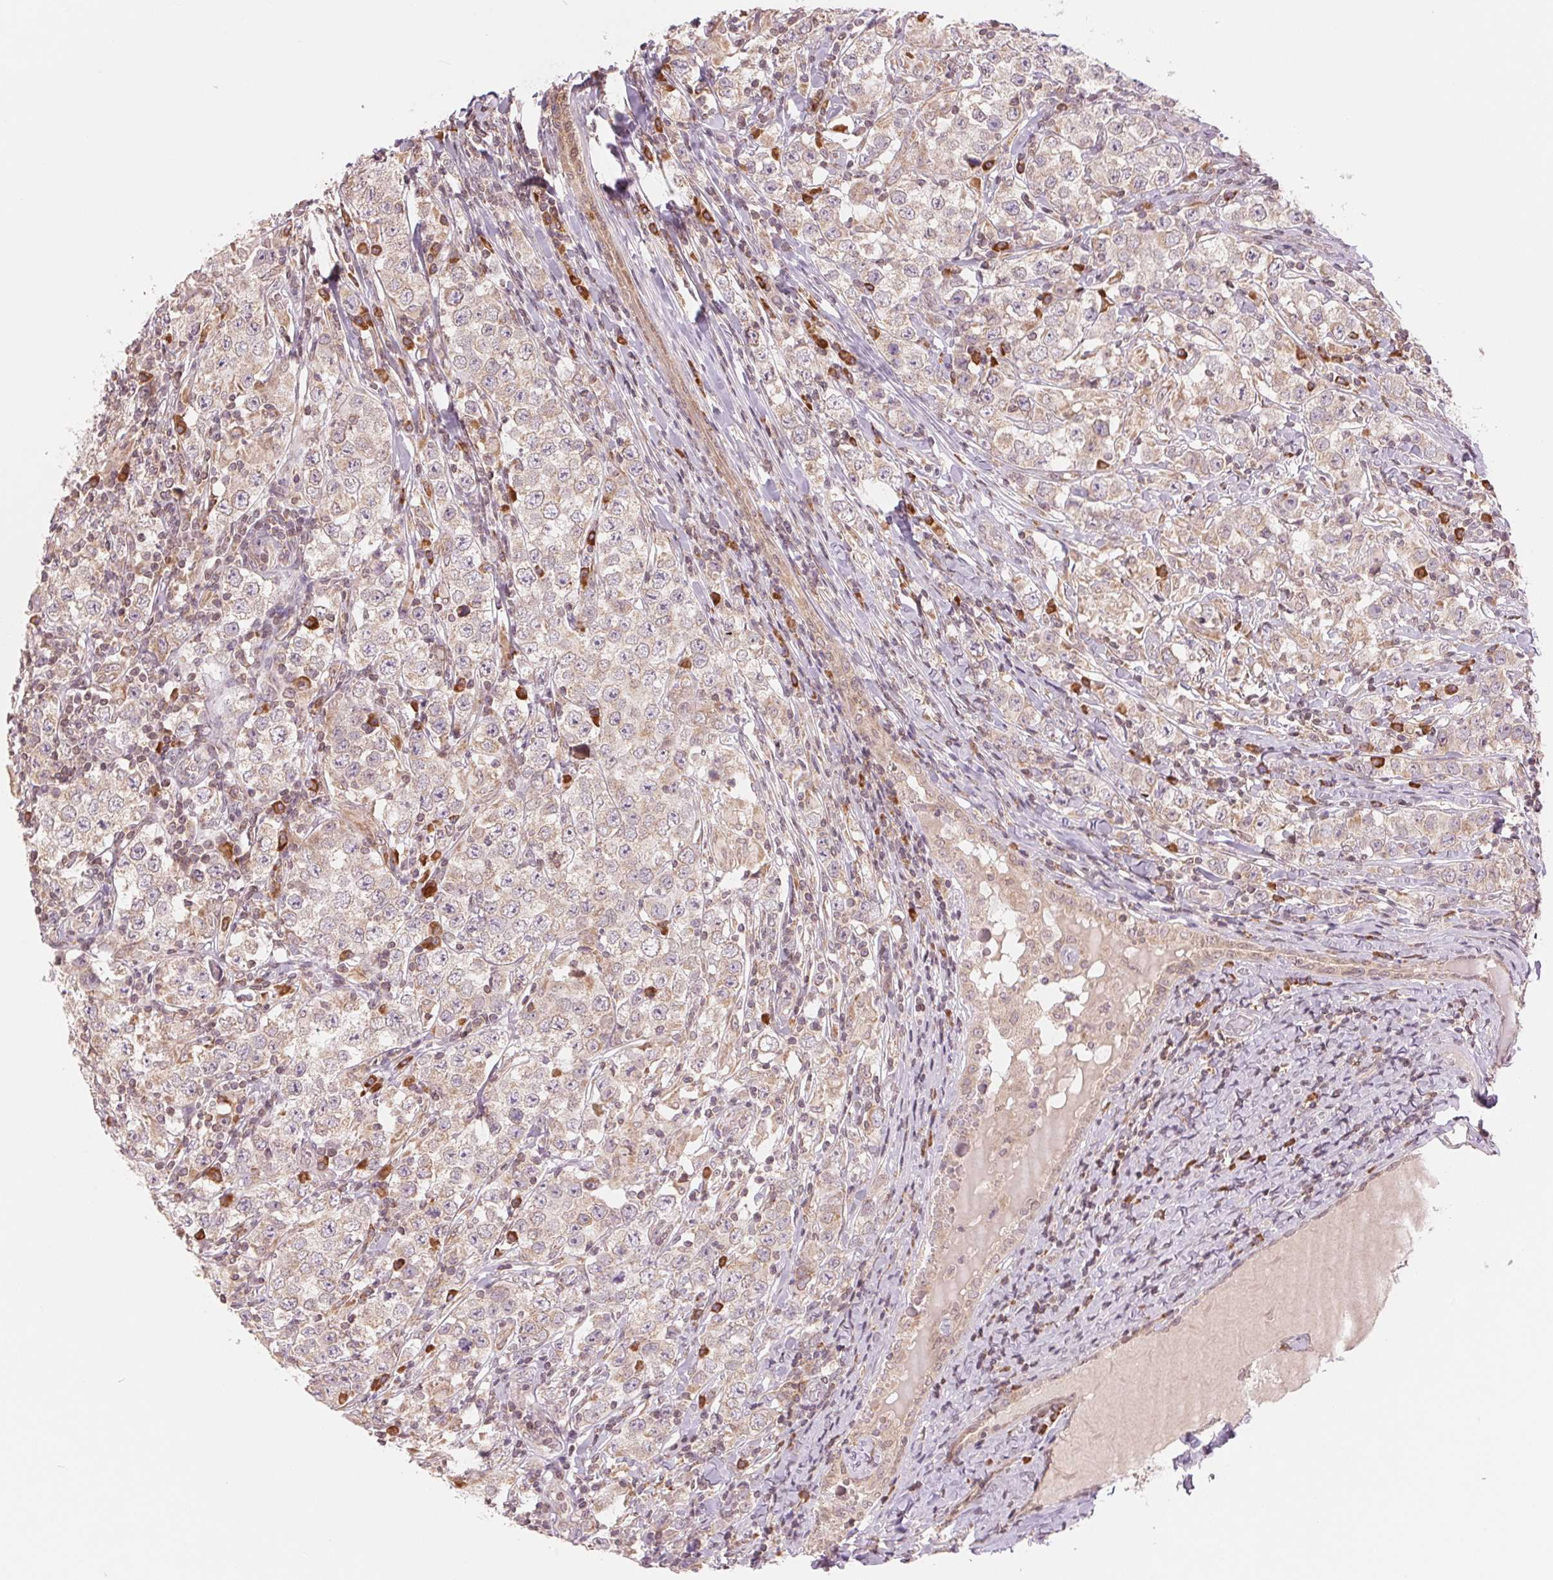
{"staining": {"intensity": "weak", "quantity": "25%-75%", "location": "cytoplasmic/membranous"}, "tissue": "testis cancer", "cell_type": "Tumor cells", "image_type": "cancer", "snomed": [{"axis": "morphology", "description": "Seminoma, NOS"}, {"axis": "morphology", "description": "Carcinoma, Embryonal, NOS"}, {"axis": "topography", "description": "Testis"}], "caption": "Human seminoma (testis) stained with a protein marker exhibits weak staining in tumor cells.", "gene": "TECR", "patient": {"sex": "male", "age": 41}}